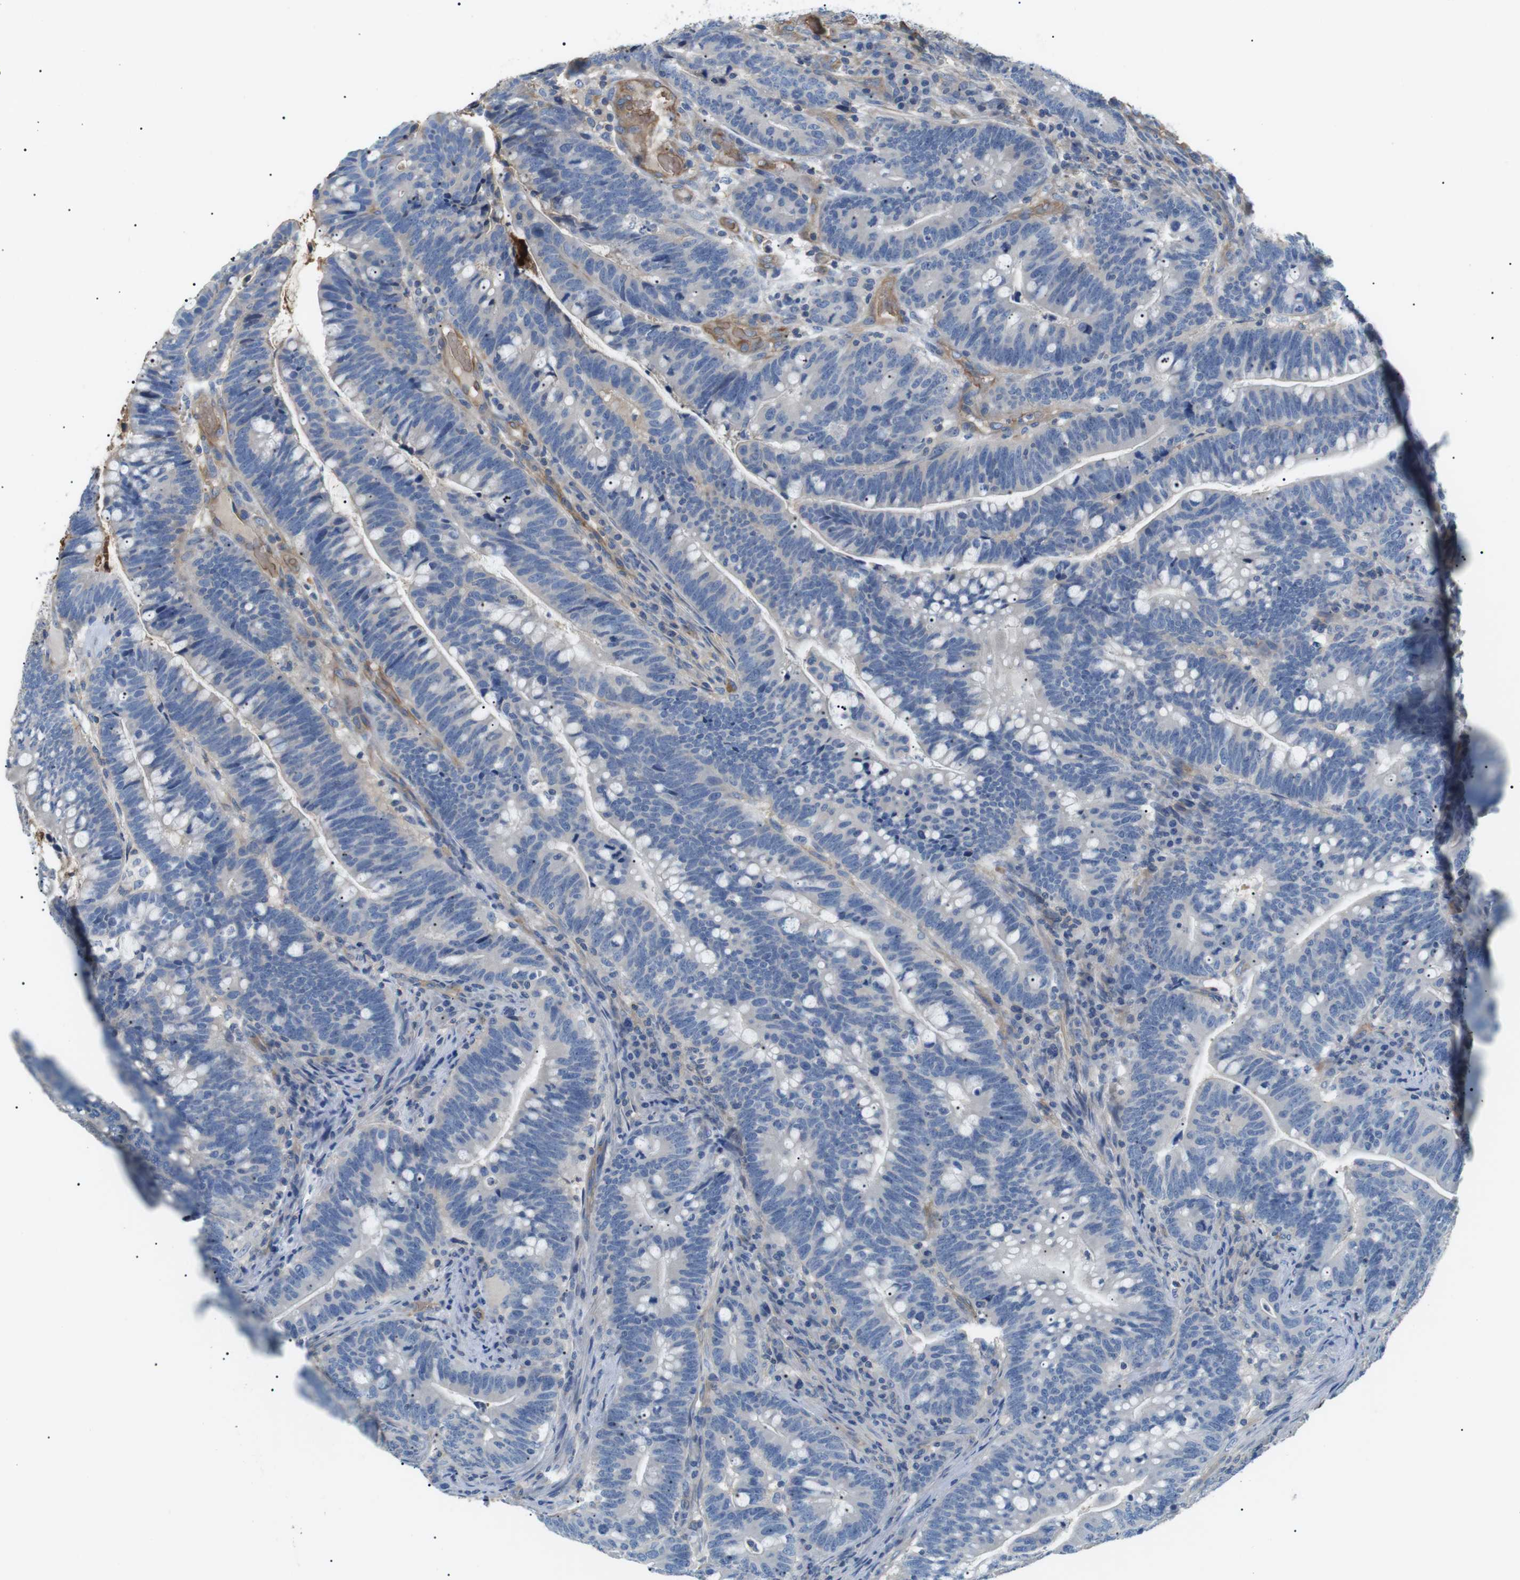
{"staining": {"intensity": "negative", "quantity": "none", "location": "none"}, "tissue": "colorectal cancer", "cell_type": "Tumor cells", "image_type": "cancer", "snomed": [{"axis": "morphology", "description": "Normal tissue, NOS"}, {"axis": "morphology", "description": "Adenocarcinoma, NOS"}, {"axis": "topography", "description": "Colon"}], "caption": "Immunohistochemistry image of neoplastic tissue: human colorectal cancer stained with DAB displays no significant protein expression in tumor cells.", "gene": "ADCY10", "patient": {"sex": "female", "age": 66}}